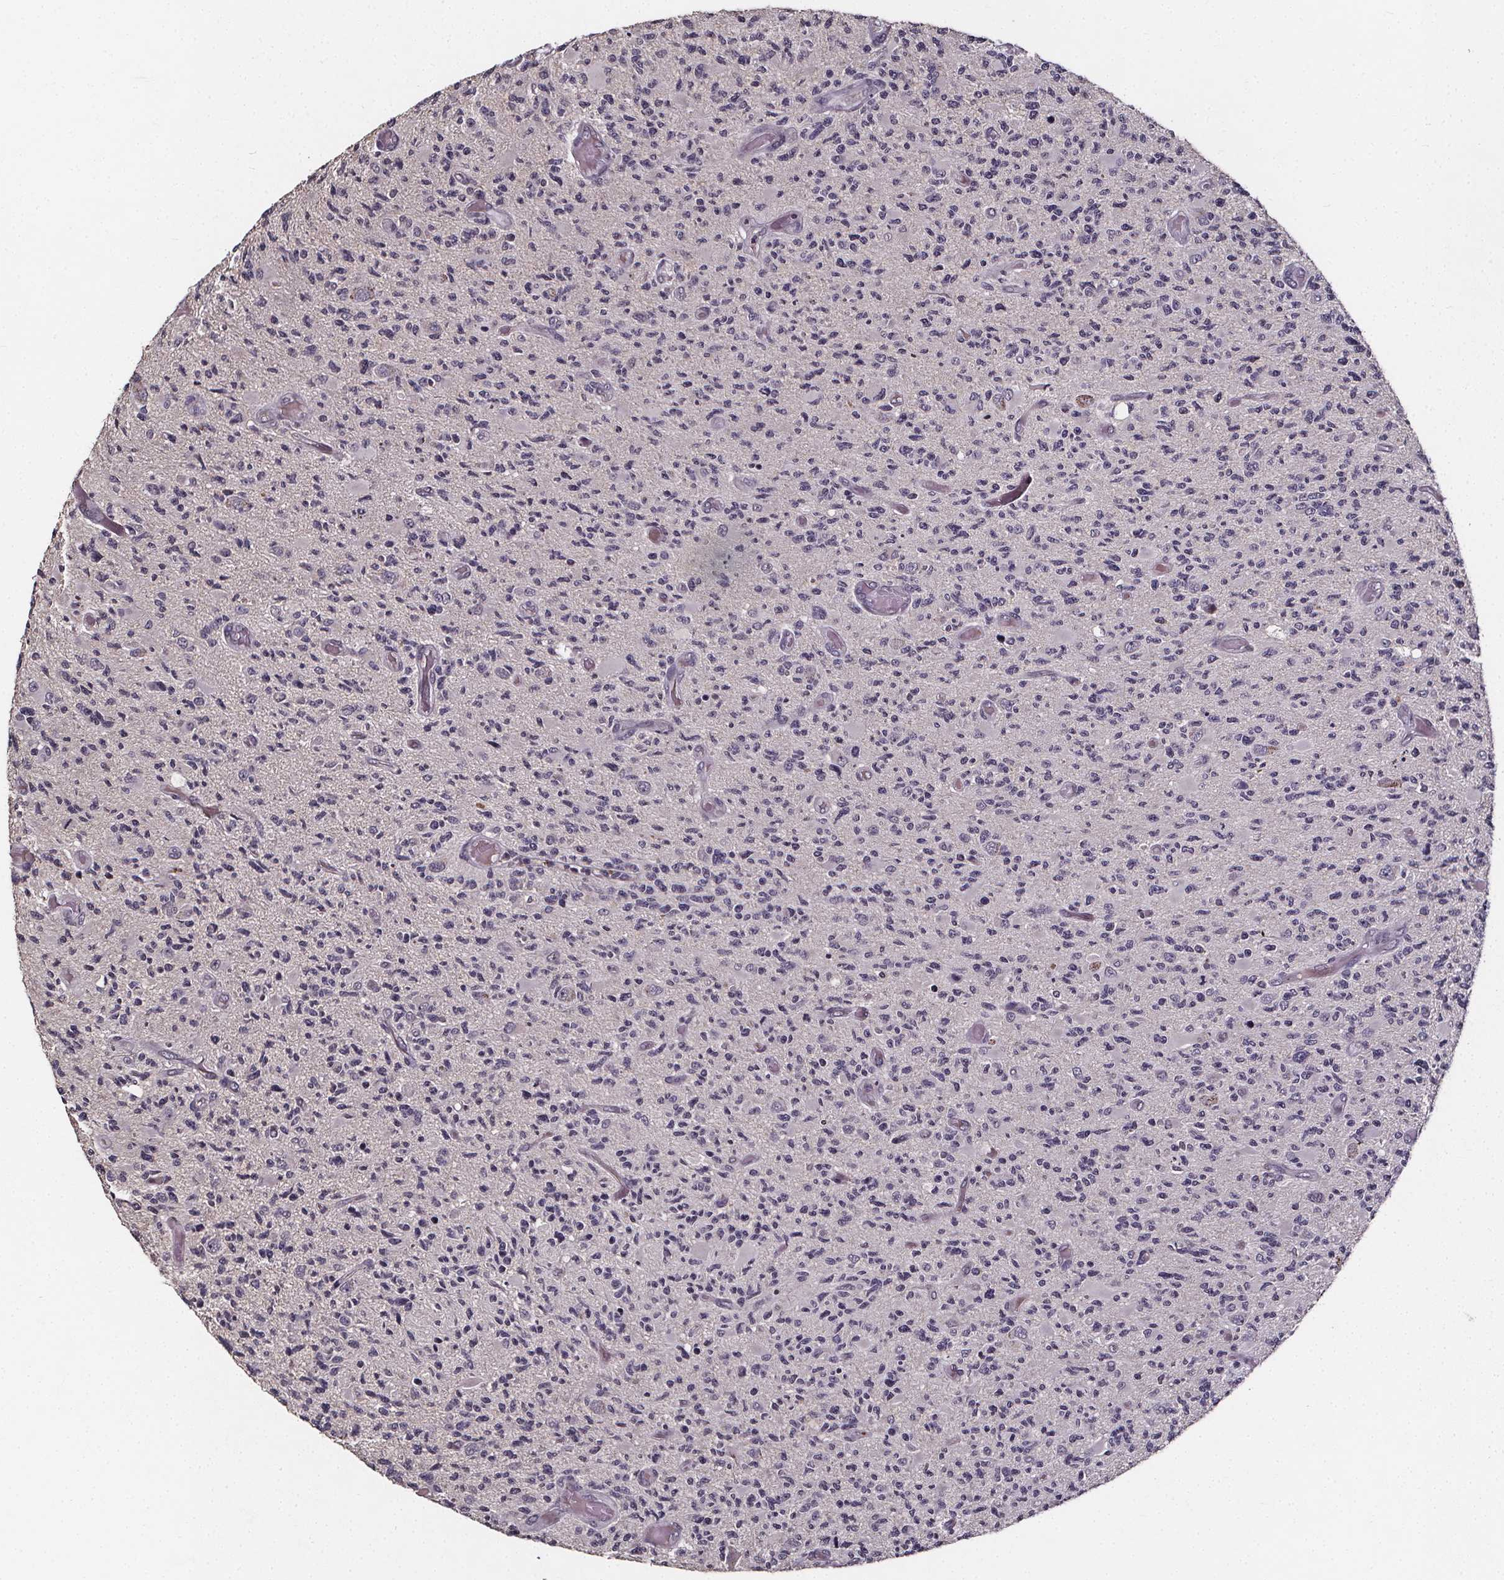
{"staining": {"intensity": "negative", "quantity": "none", "location": "none"}, "tissue": "glioma", "cell_type": "Tumor cells", "image_type": "cancer", "snomed": [{"axis": "morphology", "description": "Glioma, malignant, High grade"}, {"axis": "topography", "description": "Brain"}], "caption": "High power microscopy image of an immunohistochemistry (IHC) micrograph of high-grade glioma (malignant), revealing no significant staining in tumor cells.", "gene": "SPAG8", "patient": {"sex": "female", "age": 63}}